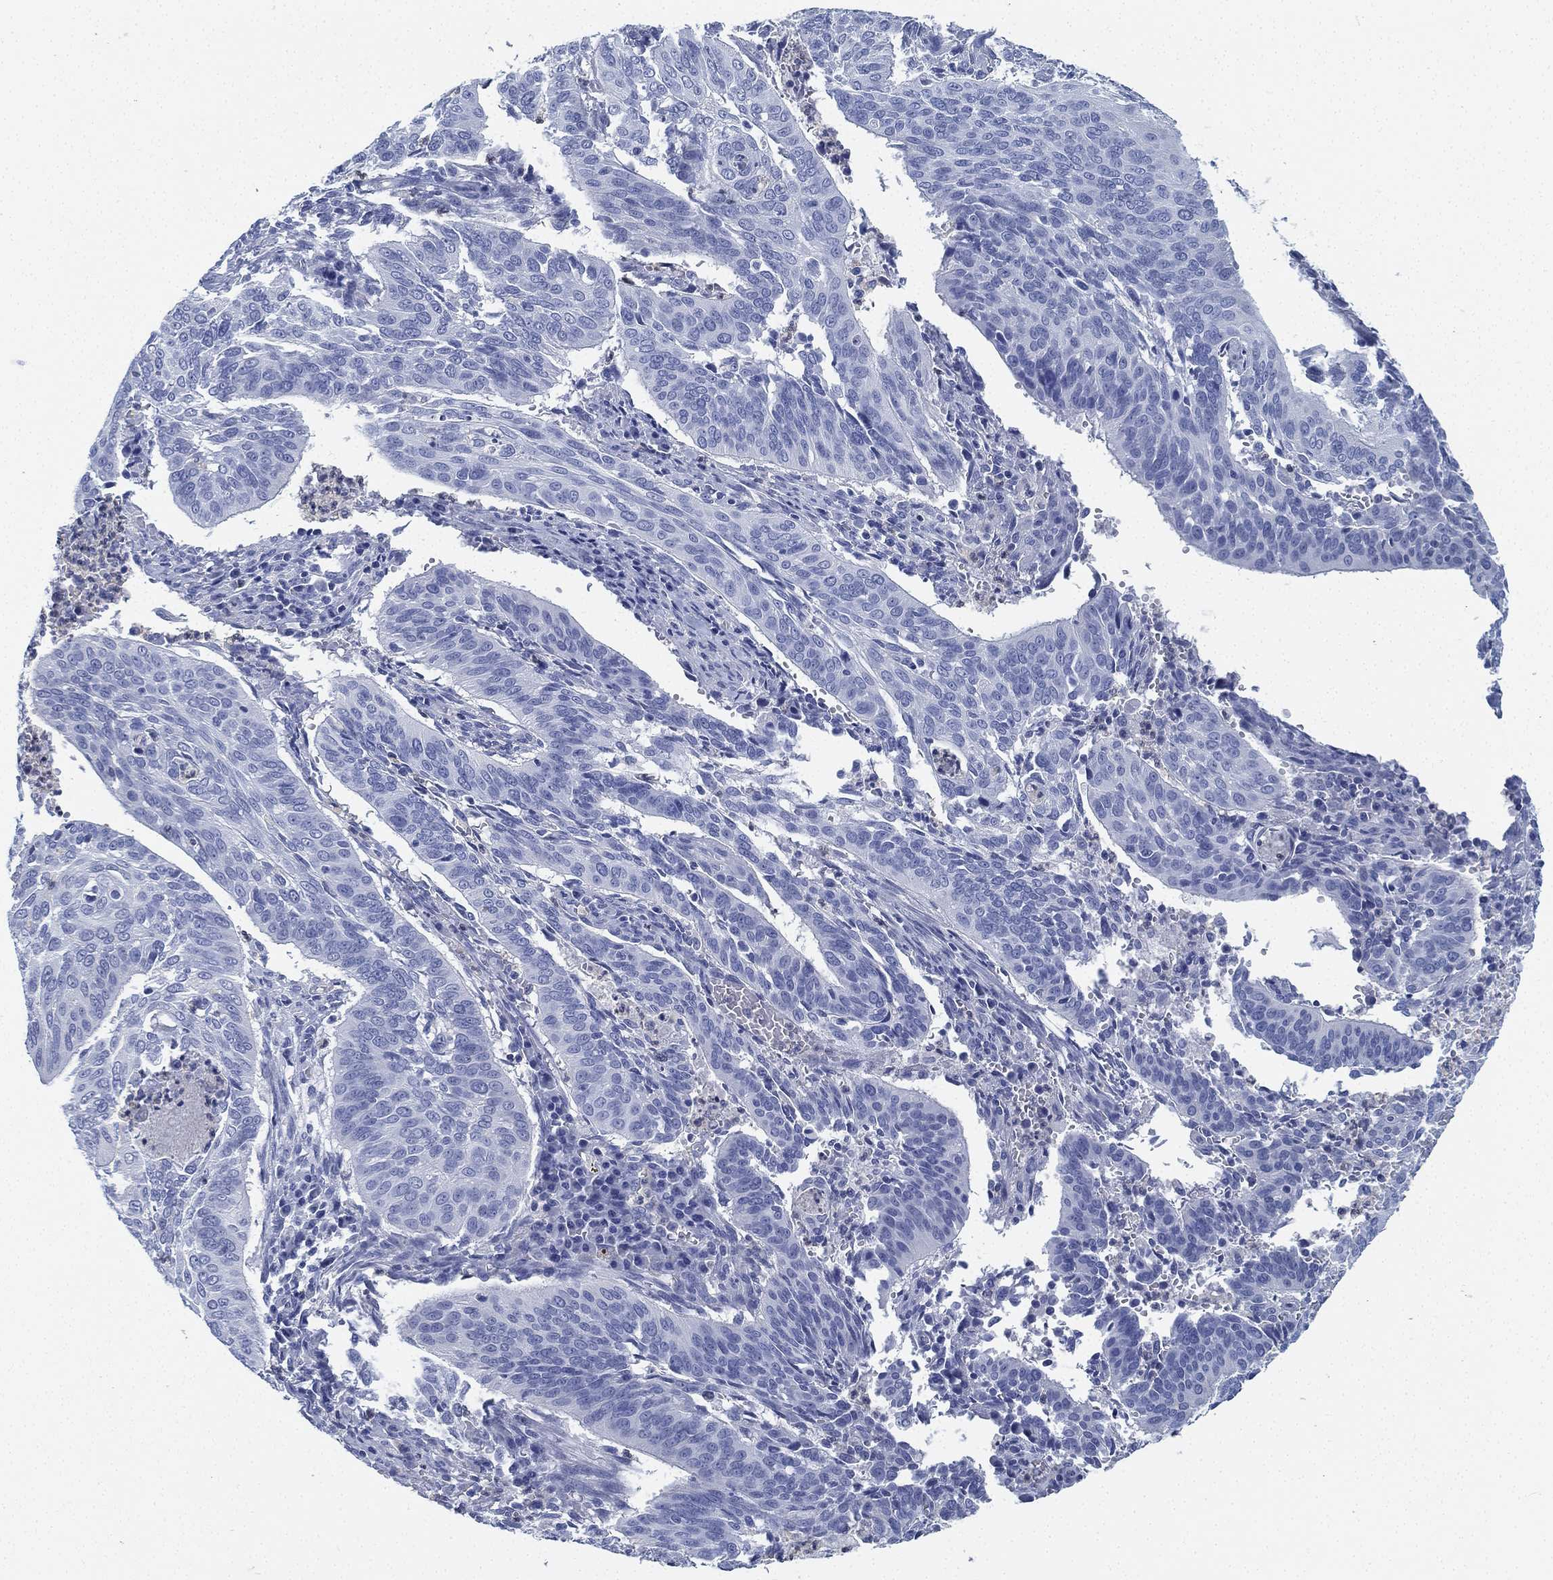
{"staining": {"intensity": "negative", "quantity": "none", "location": "none"}, "tissue": "cervical cancer", "cell_type": "Tumor cells", "image_type": "cancer", "snomed": [{"axis": "morphology", "description": "Normal tissue, NOS"}, {"axis": "morphology", "description": "Squamous cell carcinoma, NOS"}, {"axis": "topography", "description": "Cervix"}], "caption": "The micrograph shows no staining of tumor cells in cervical cancer (squamous cell carcinoma). Nuclei are stained in blue.", "gene": "DEFB121", "patient": {"sex": "female", "age": 39}}